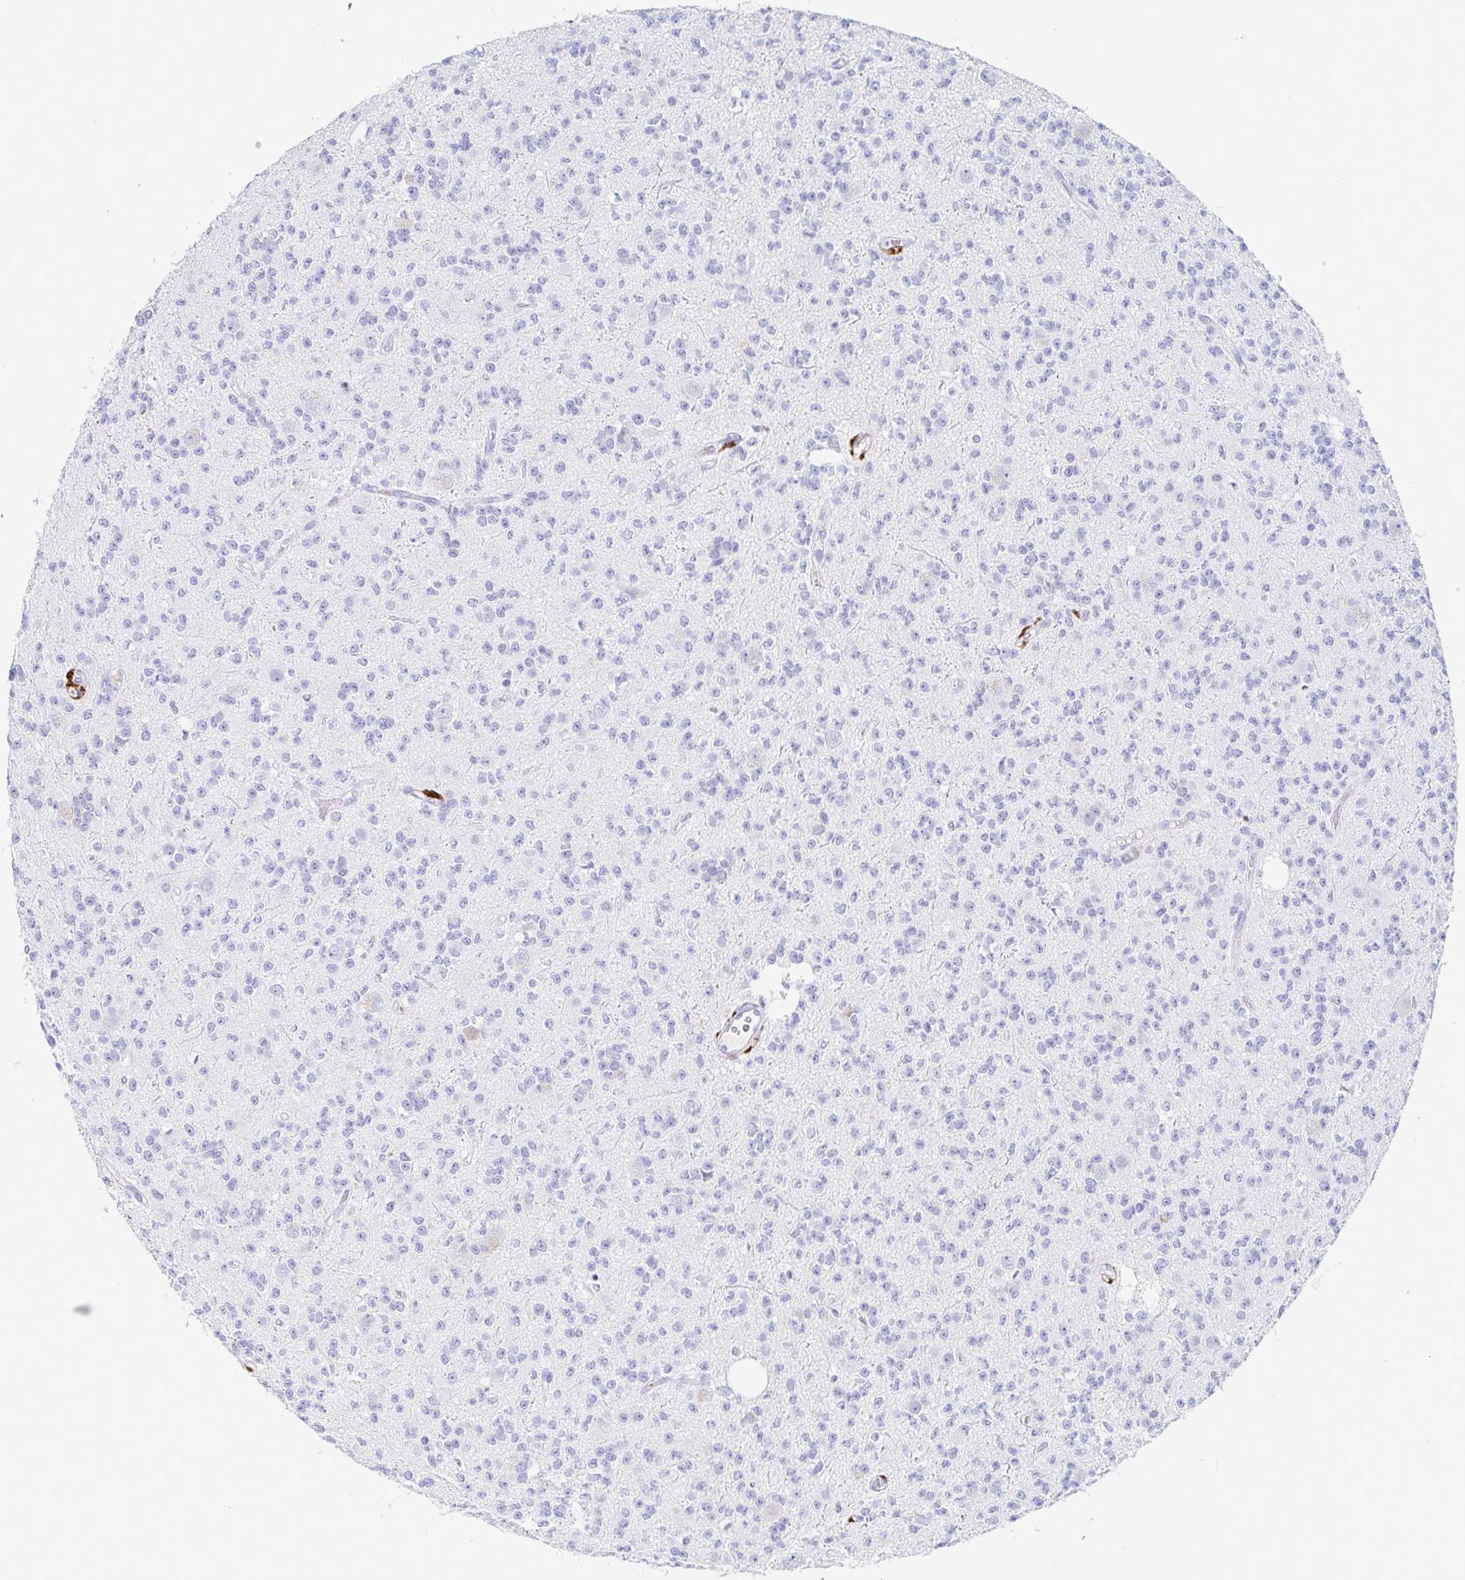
{"staining": {"intensity": "negative", "quantity": "none", "location": "none"}, "tissue": "glioma", "cell_type": "Tumor cells", "image_type": "cancer", "snomed": [{"axis": "morphology", "description": "Glioma, malignant, High grade"}, {"axis": "topography", "description": "Brain"}], "caption": "High magnification brightfield microscopy of glioma stained with DAB (brown) and counterstained with hematoxylin (blue): tumor cells show no significant expression.", "gene": "OR2A4", "patient": {"sex": "male", "age": 36}}